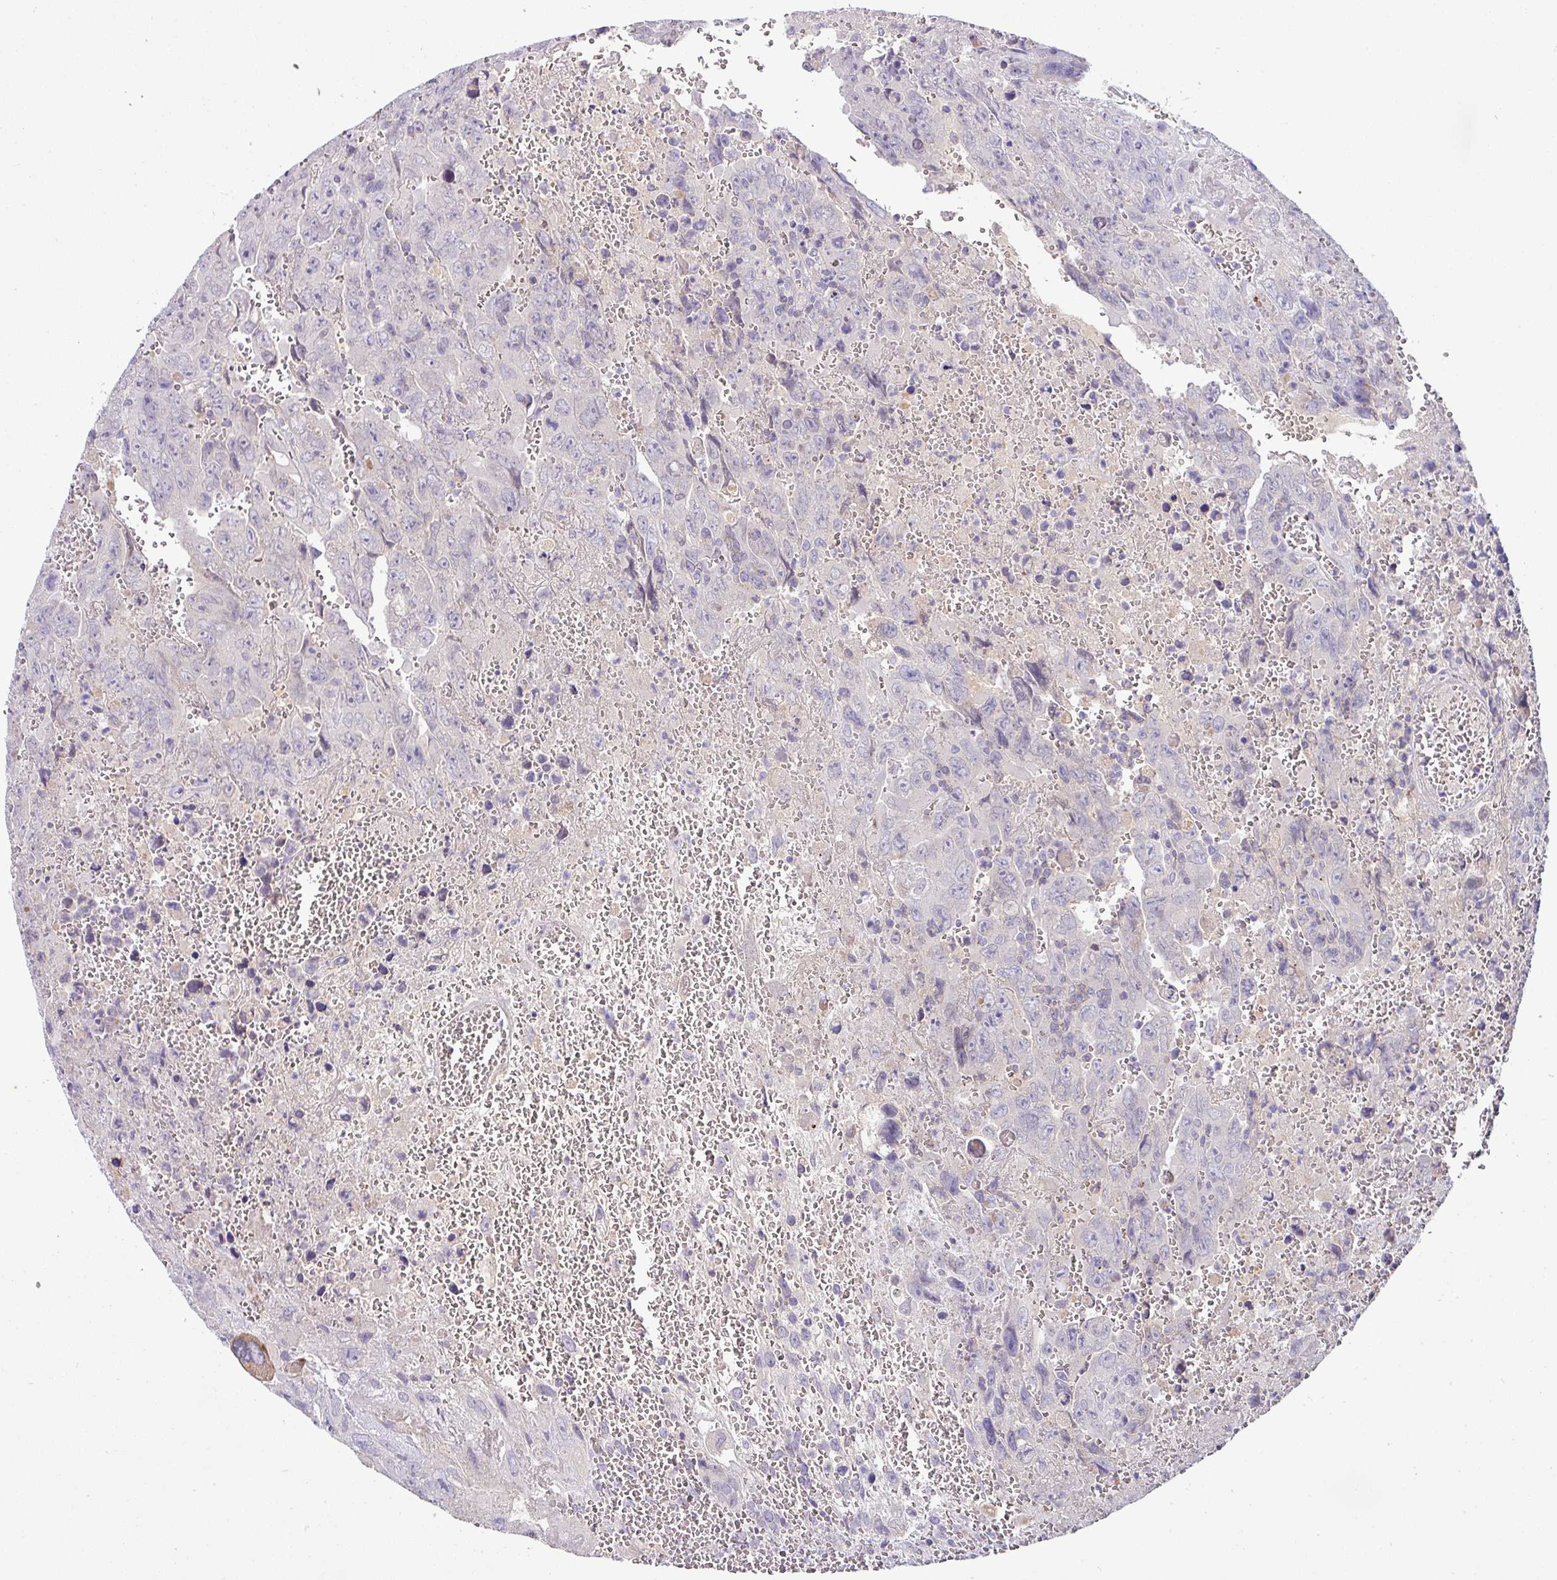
{"staining": {"intensity": "negative", "quantity": "none", "location": "none"}, "tissue": "testis cancer", "cell_type": "Tumor cells", "image_type": "cancer", "snomed": [{"axis": "morphology", "description": "Carcinoma, Embryonal, NOS"}, {"axis": "topography", "description": "Testis"}], "caption": "IHC of human testis embryonal carcinoma shows no staining in tumor cells.", "gene": "SLAMF6", "patient": {"sex": "male", "age": 28}}